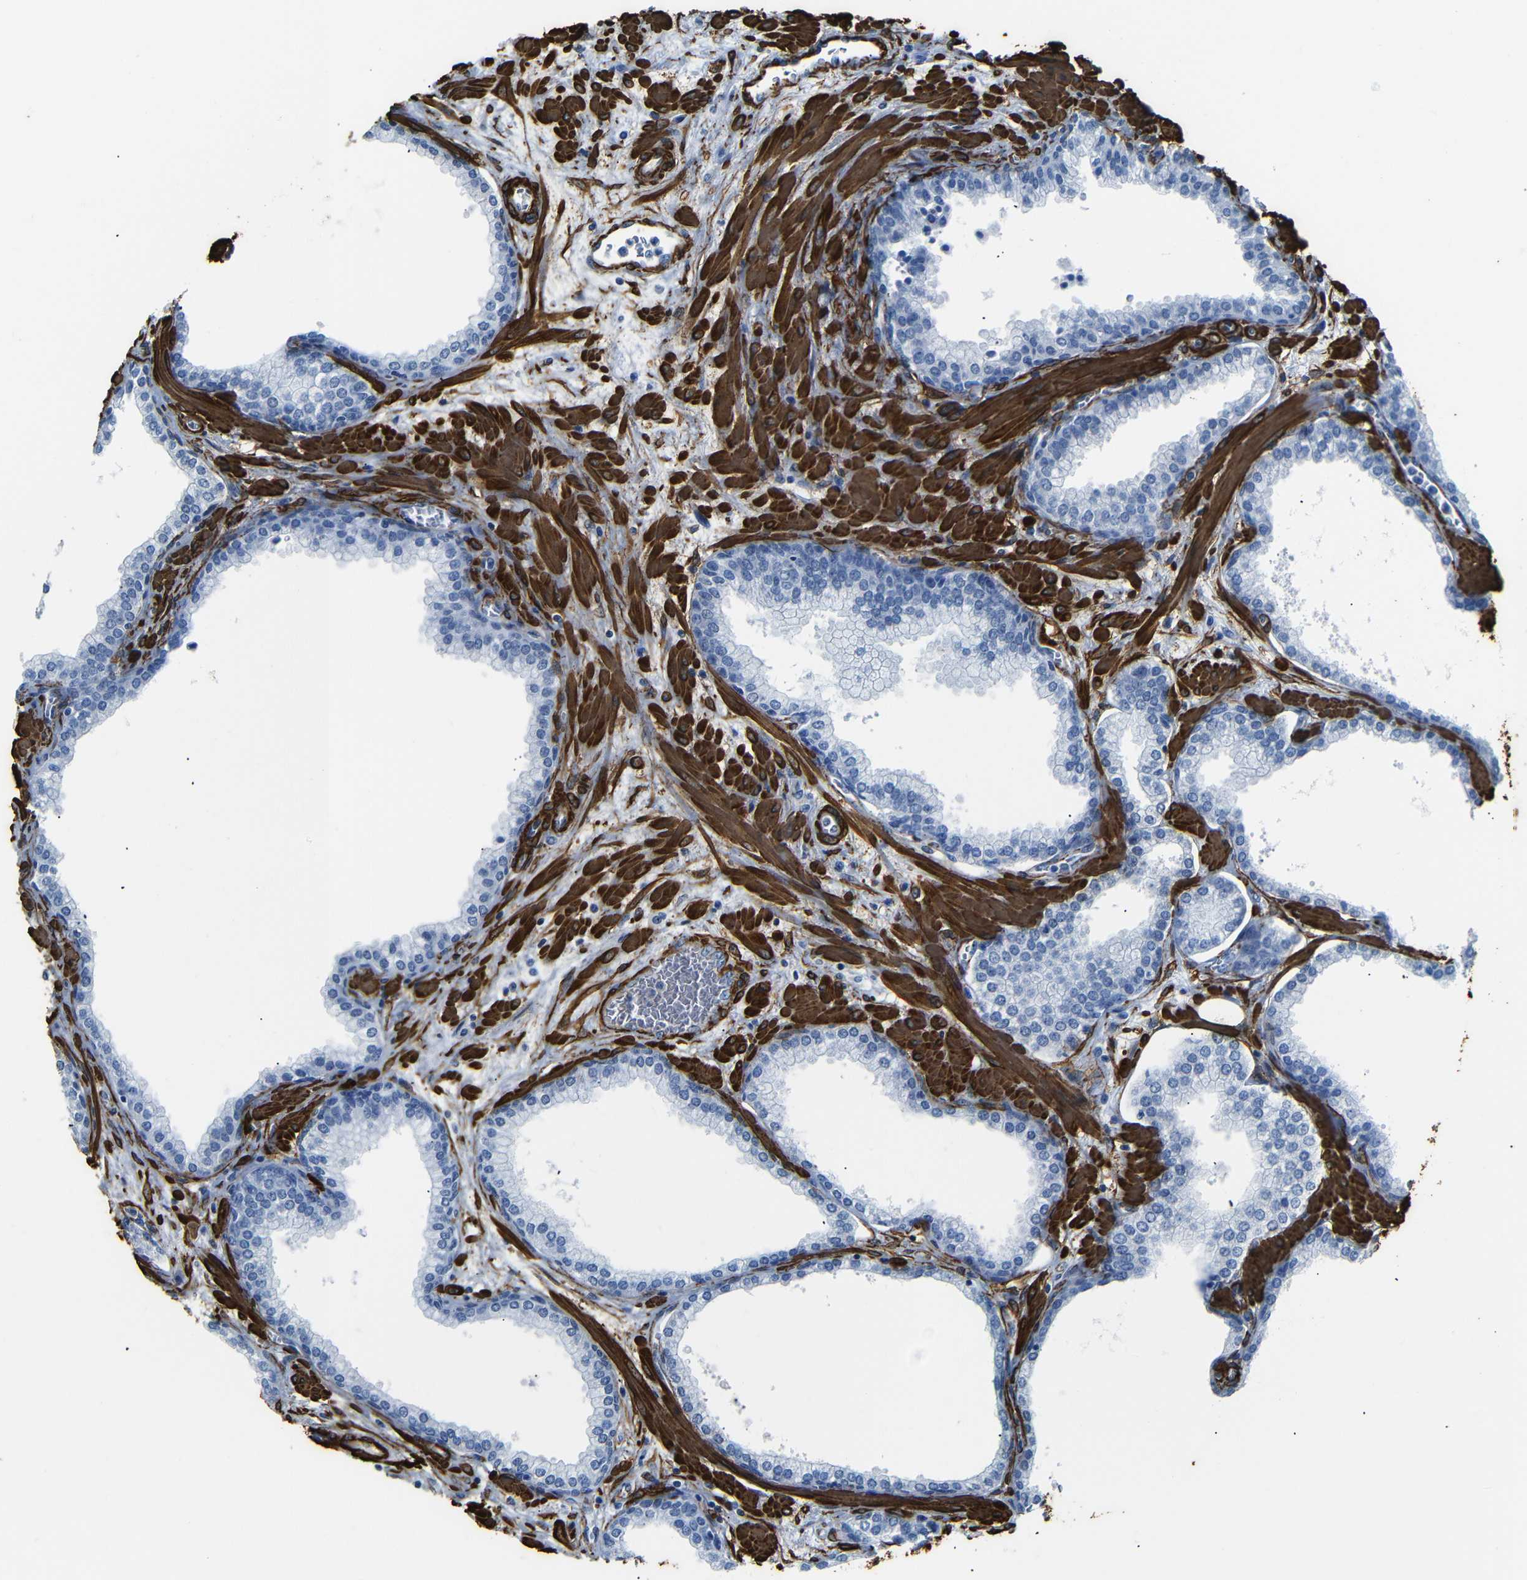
{"staining": {"intensity": "negative", "quantity": "none", "location": "none"}, "tissue": "prostate", "cell_type": "Glandular cells", "image_type": "normal", "snomed": [{"axis": "morphology", "description": "Normal tissue, NOS"}, {"axis": "morphology", "description": "Urothelial carcinoma, Low grade"}, {"axis": "topography", "description": "Urinary bladder"}, {"axis": "topography", "description": "Prostate"}], "caption": "IHC micrograph of normal prostate stained for a protein (brown), which exhibits no positivity in glandular cells.", "gene": "ACTA2", "patient": {"sex": "male", "age": 60}}